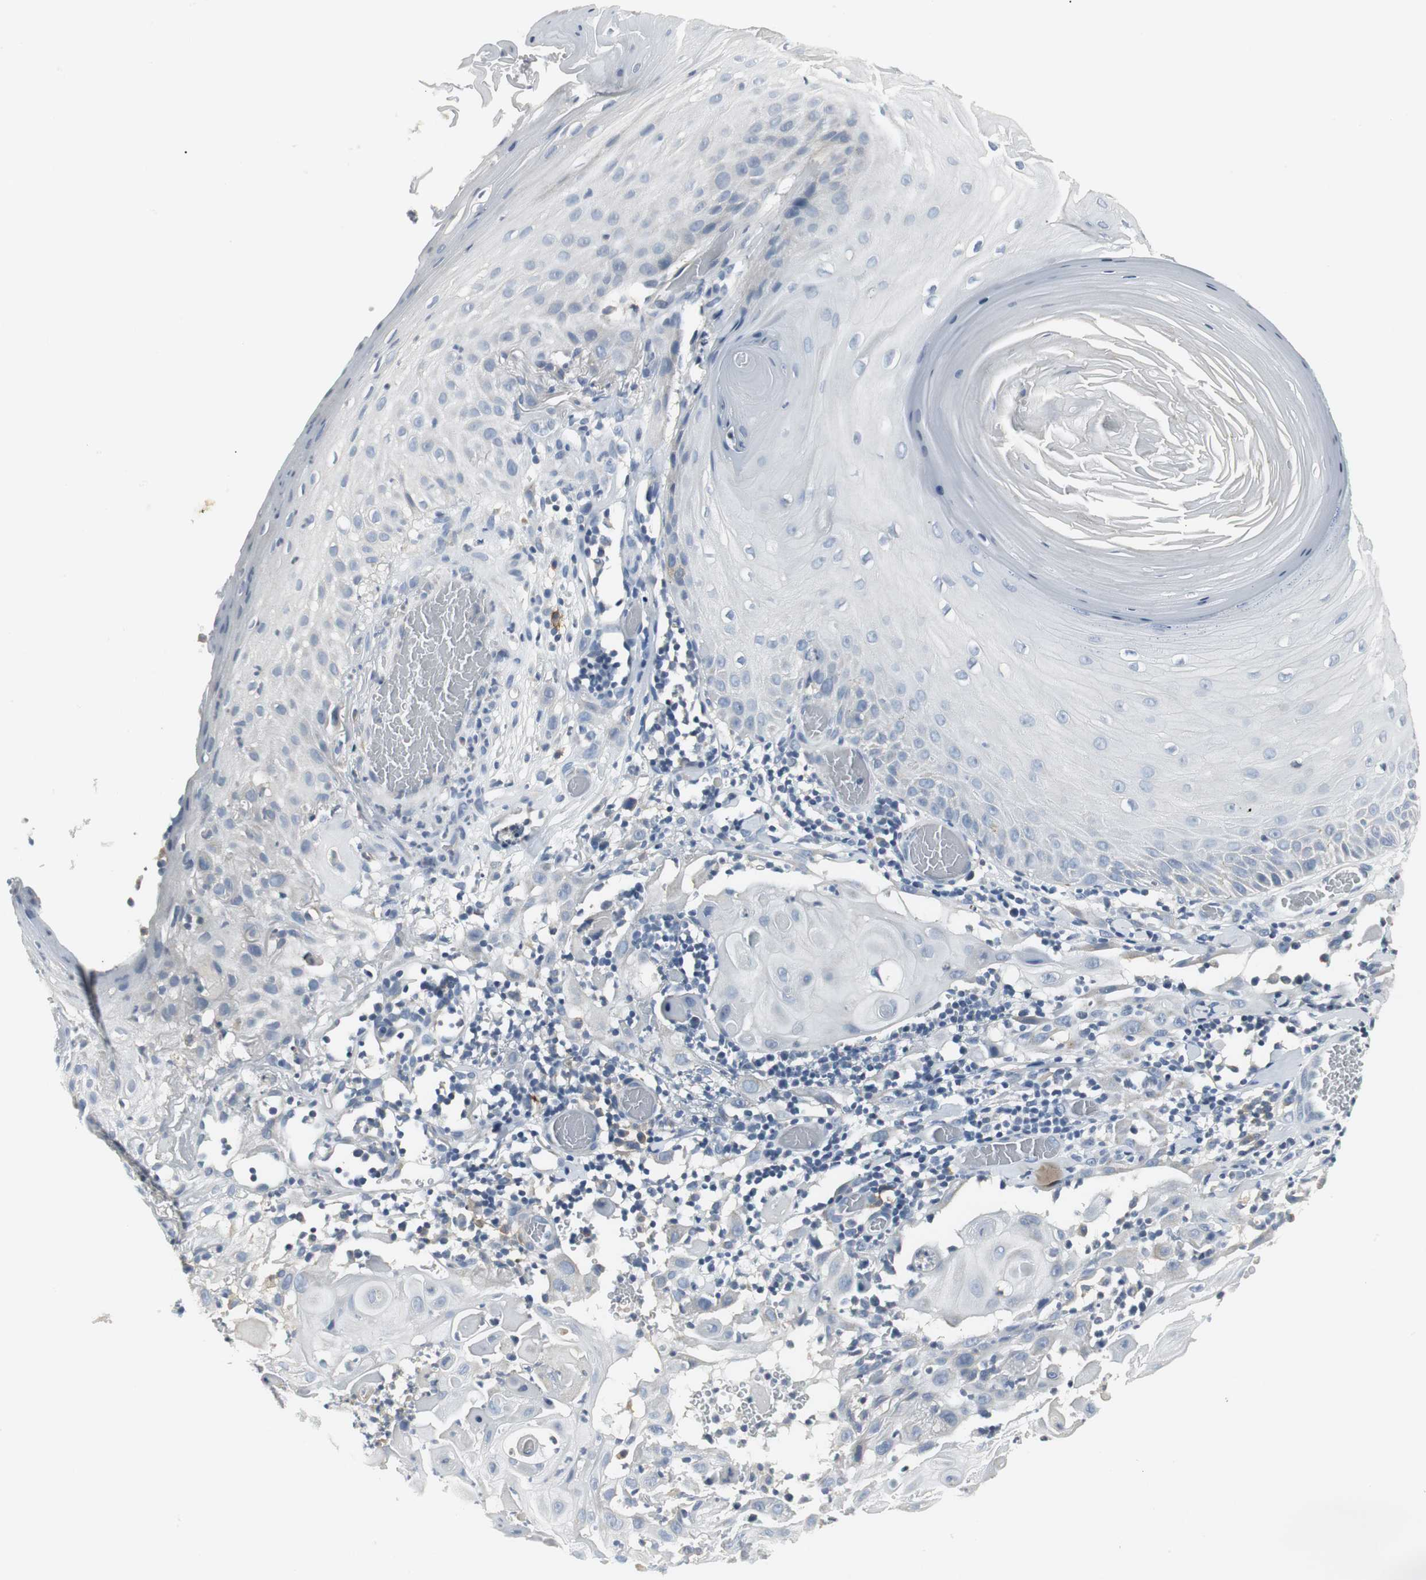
{"staining": {"intensity": "negative", "quantity": "none", "location": "none"}, "tissue": "skin cancer", "cell_type": "Tumor cells", "image_type": "cancer", "snomed": [{"axis": "morphology", "description": "Squamous cell carcinoma, NOS"}, {"axis": "topography", "description": "Skin"}], "caption": "Protein analysis of skin cancer exhibits no significant positivity in tumor cells.", "gene": "SLC2A5", "patient": {"sex": "male", "age": 24}}